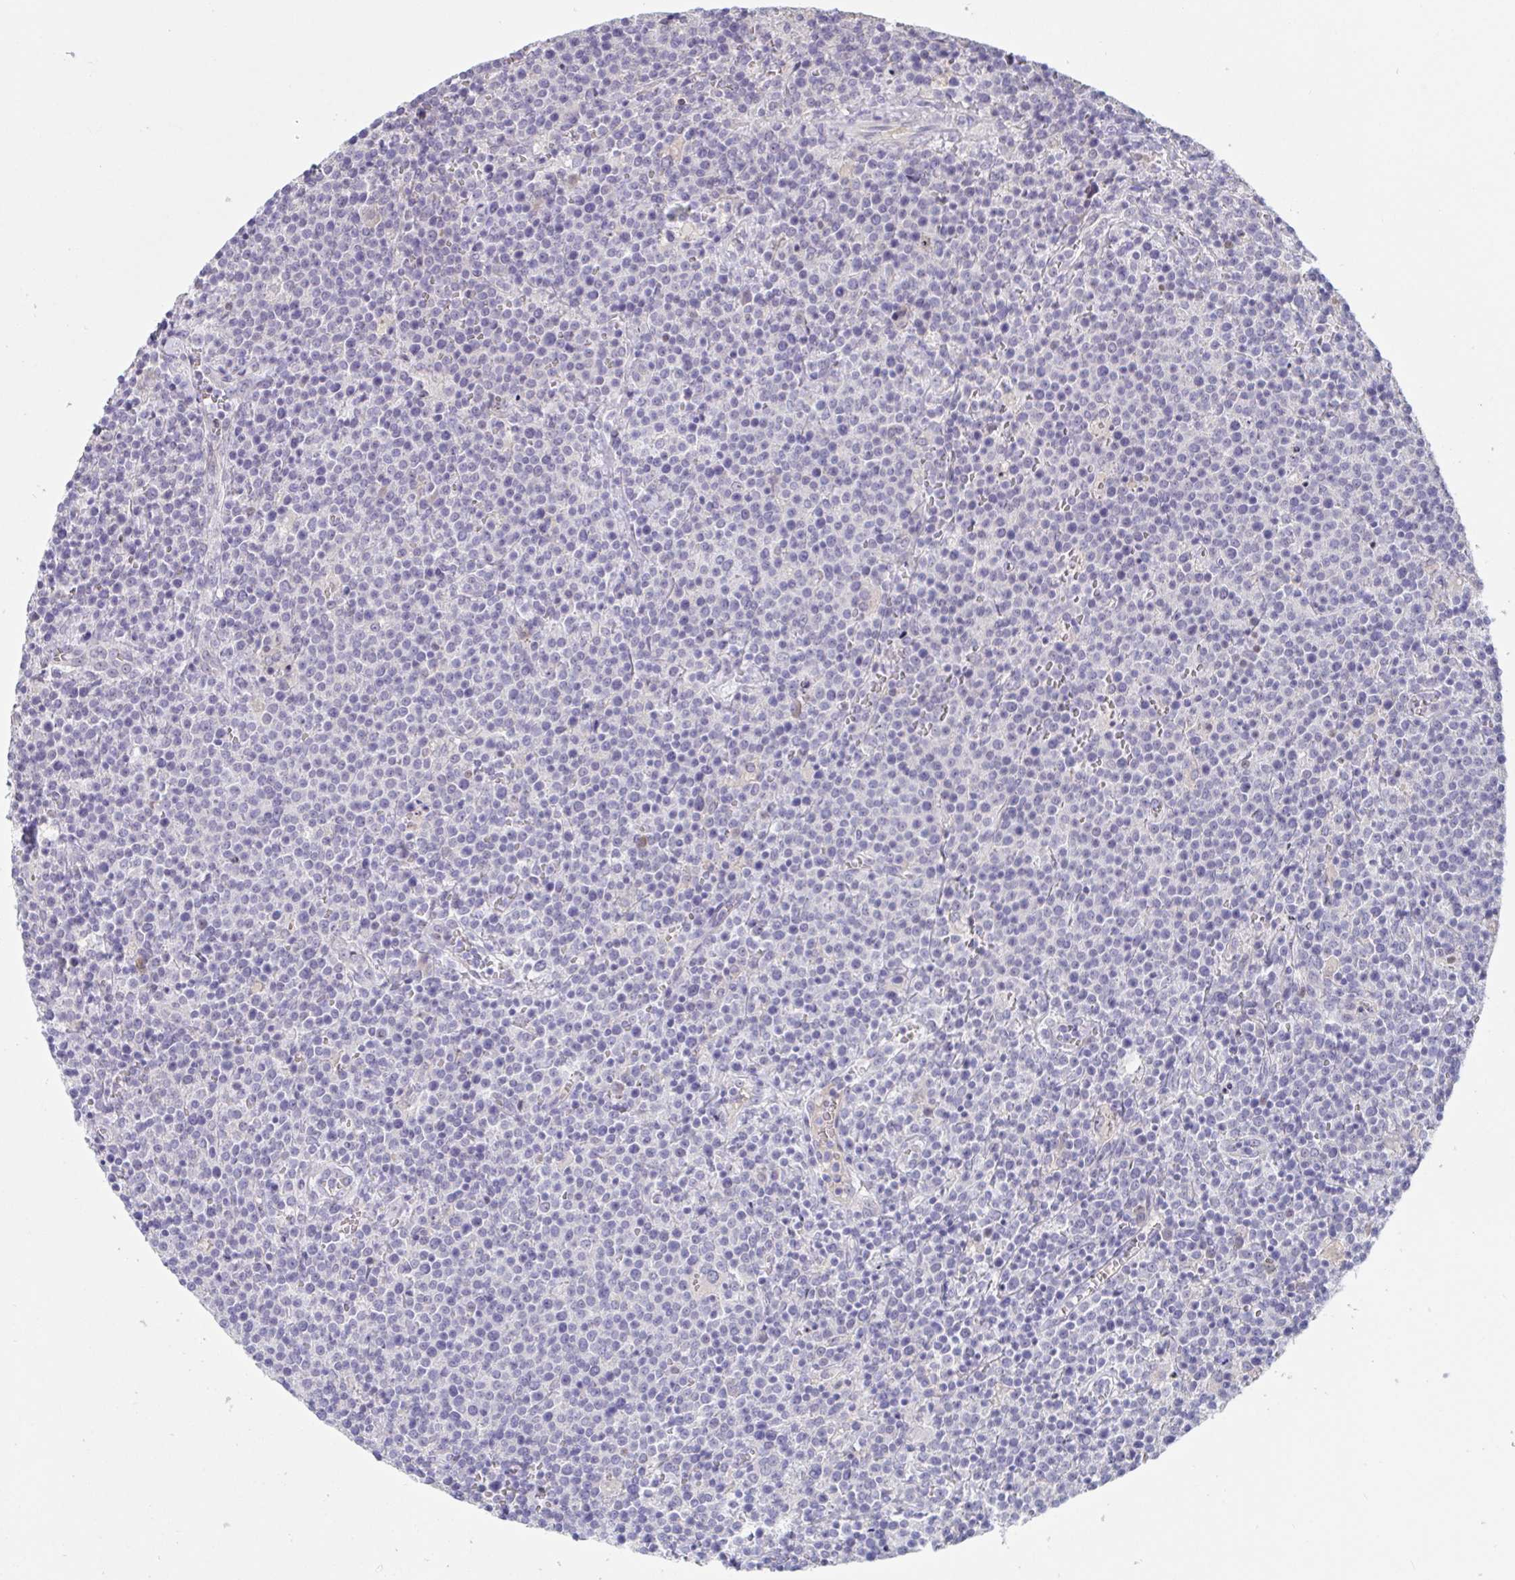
{"staining": {"intensity": "negative", "quantity": "none", "location": "none"}, "tissue": "lymphoma", "cell_type": "Tumor cells", "image_type": "cancer", "snomed": [{"axis": "morphology", "description": "Malignant lymphoma, non-Hodgkin's type, High grade"}, {"axis": "topography", "description": "Lymph node"}], "caption": "DAB immunohistochemical staining of high-grade malignant lymphoma, non-Hodgkin's type reveals no significant expression in tumor cells. The staining is performed using DAB brown chromogen with nuclei counter-stained in using hematoxylin.", "gene": "MYC", "patient": {"sex": "male", "age": 61}}